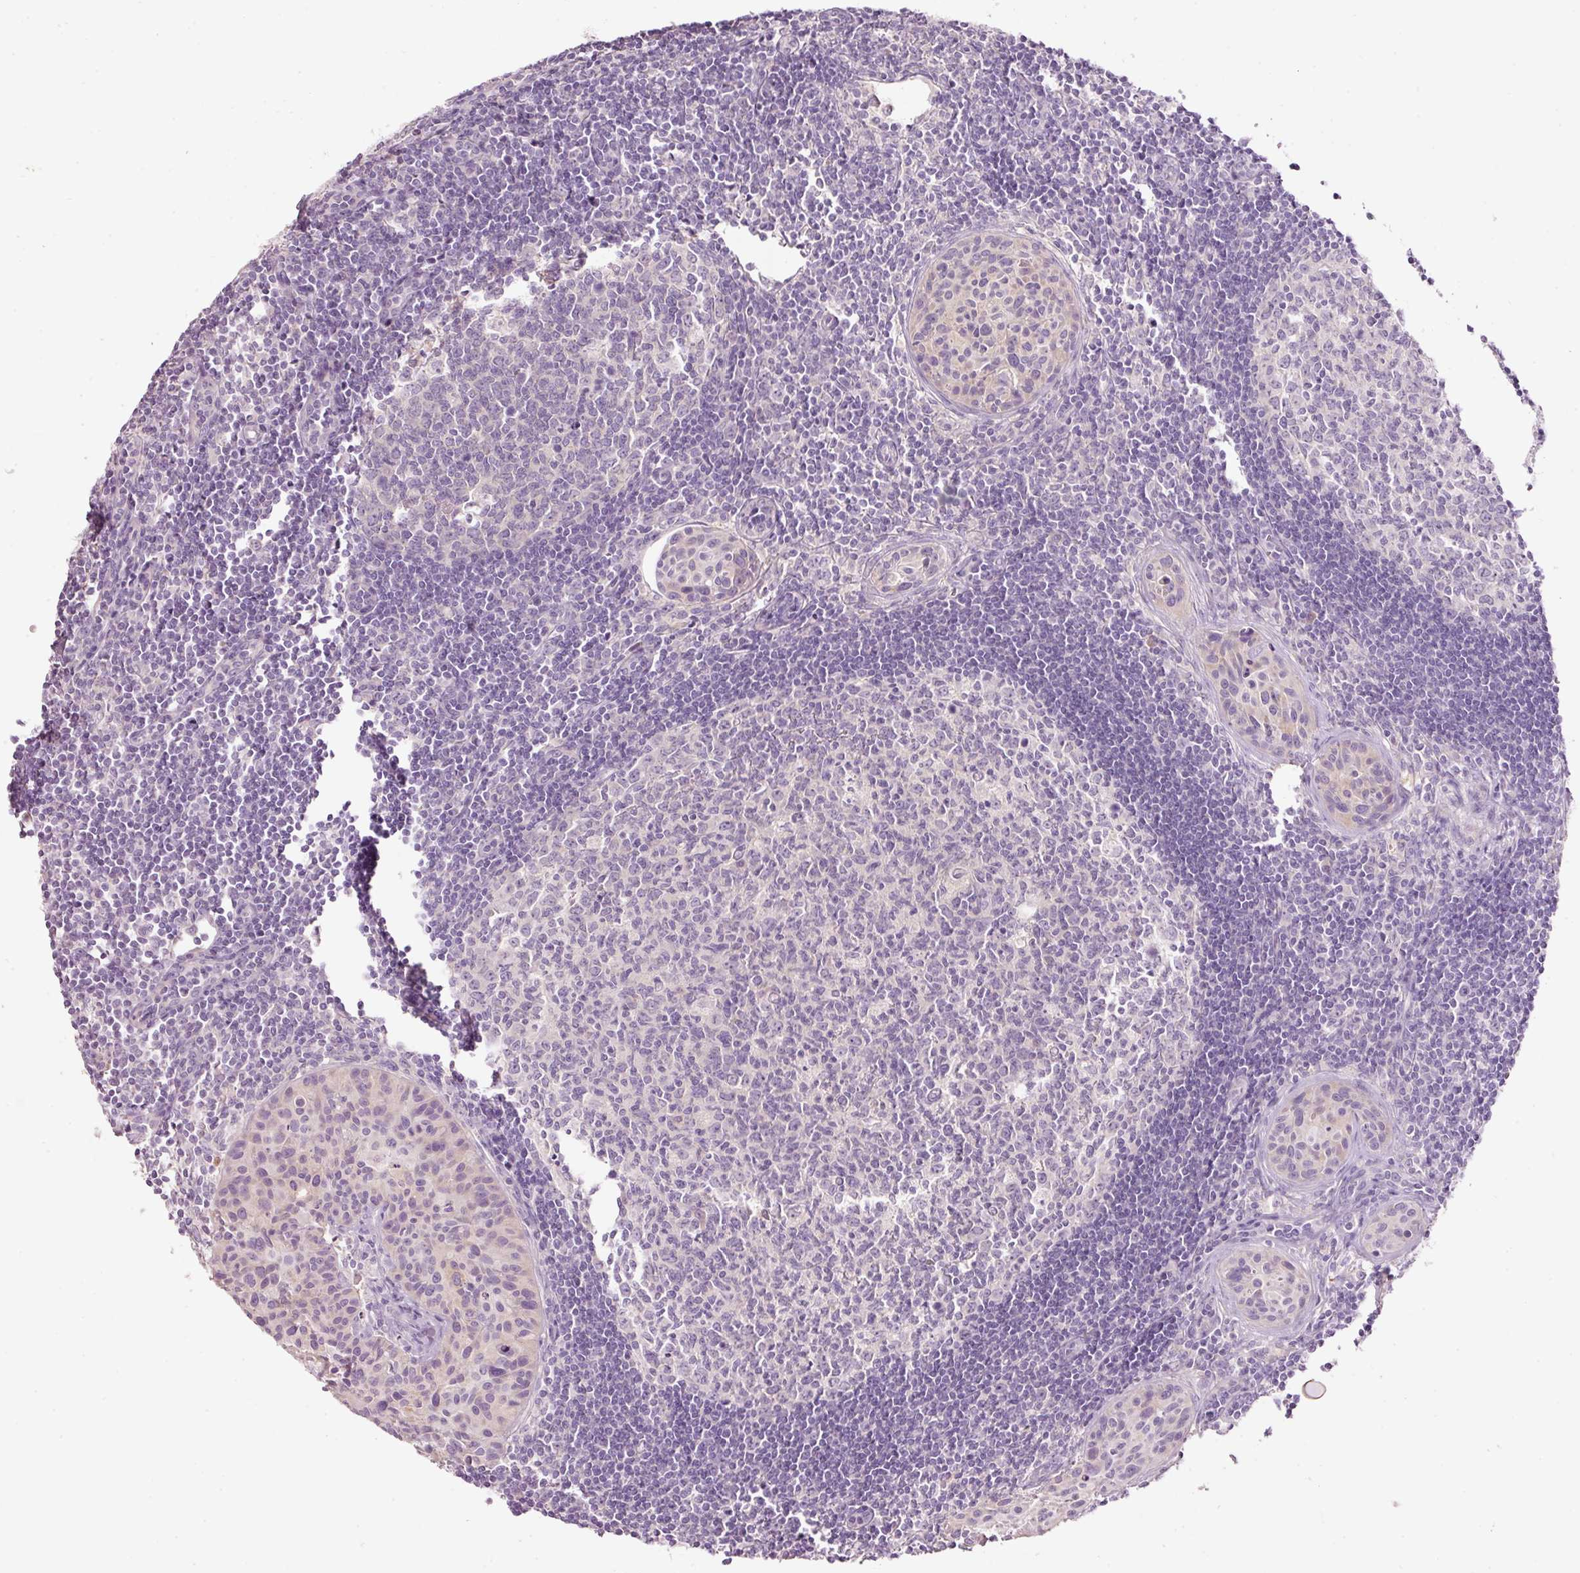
{"staining": {"intensity": "negative", "quantity": "none", "location": "none"}, "tissue": "lymph node", "cell_type": "Germinal center cells", "image_type": "normal", "snomed": [{"axis": "morphology", "description": "Normal tissue, NOS"}, {"axis": "topography", "description": "Lymph node"}], "caption": "The histopathology image exhibits no staining of germinal center cells in normal lymph node. (Immunohistochemistry, brightfield microscopy, high magnification).", "gene": "PDXDC1", "patient": {"sex": "female", "age": 29}}